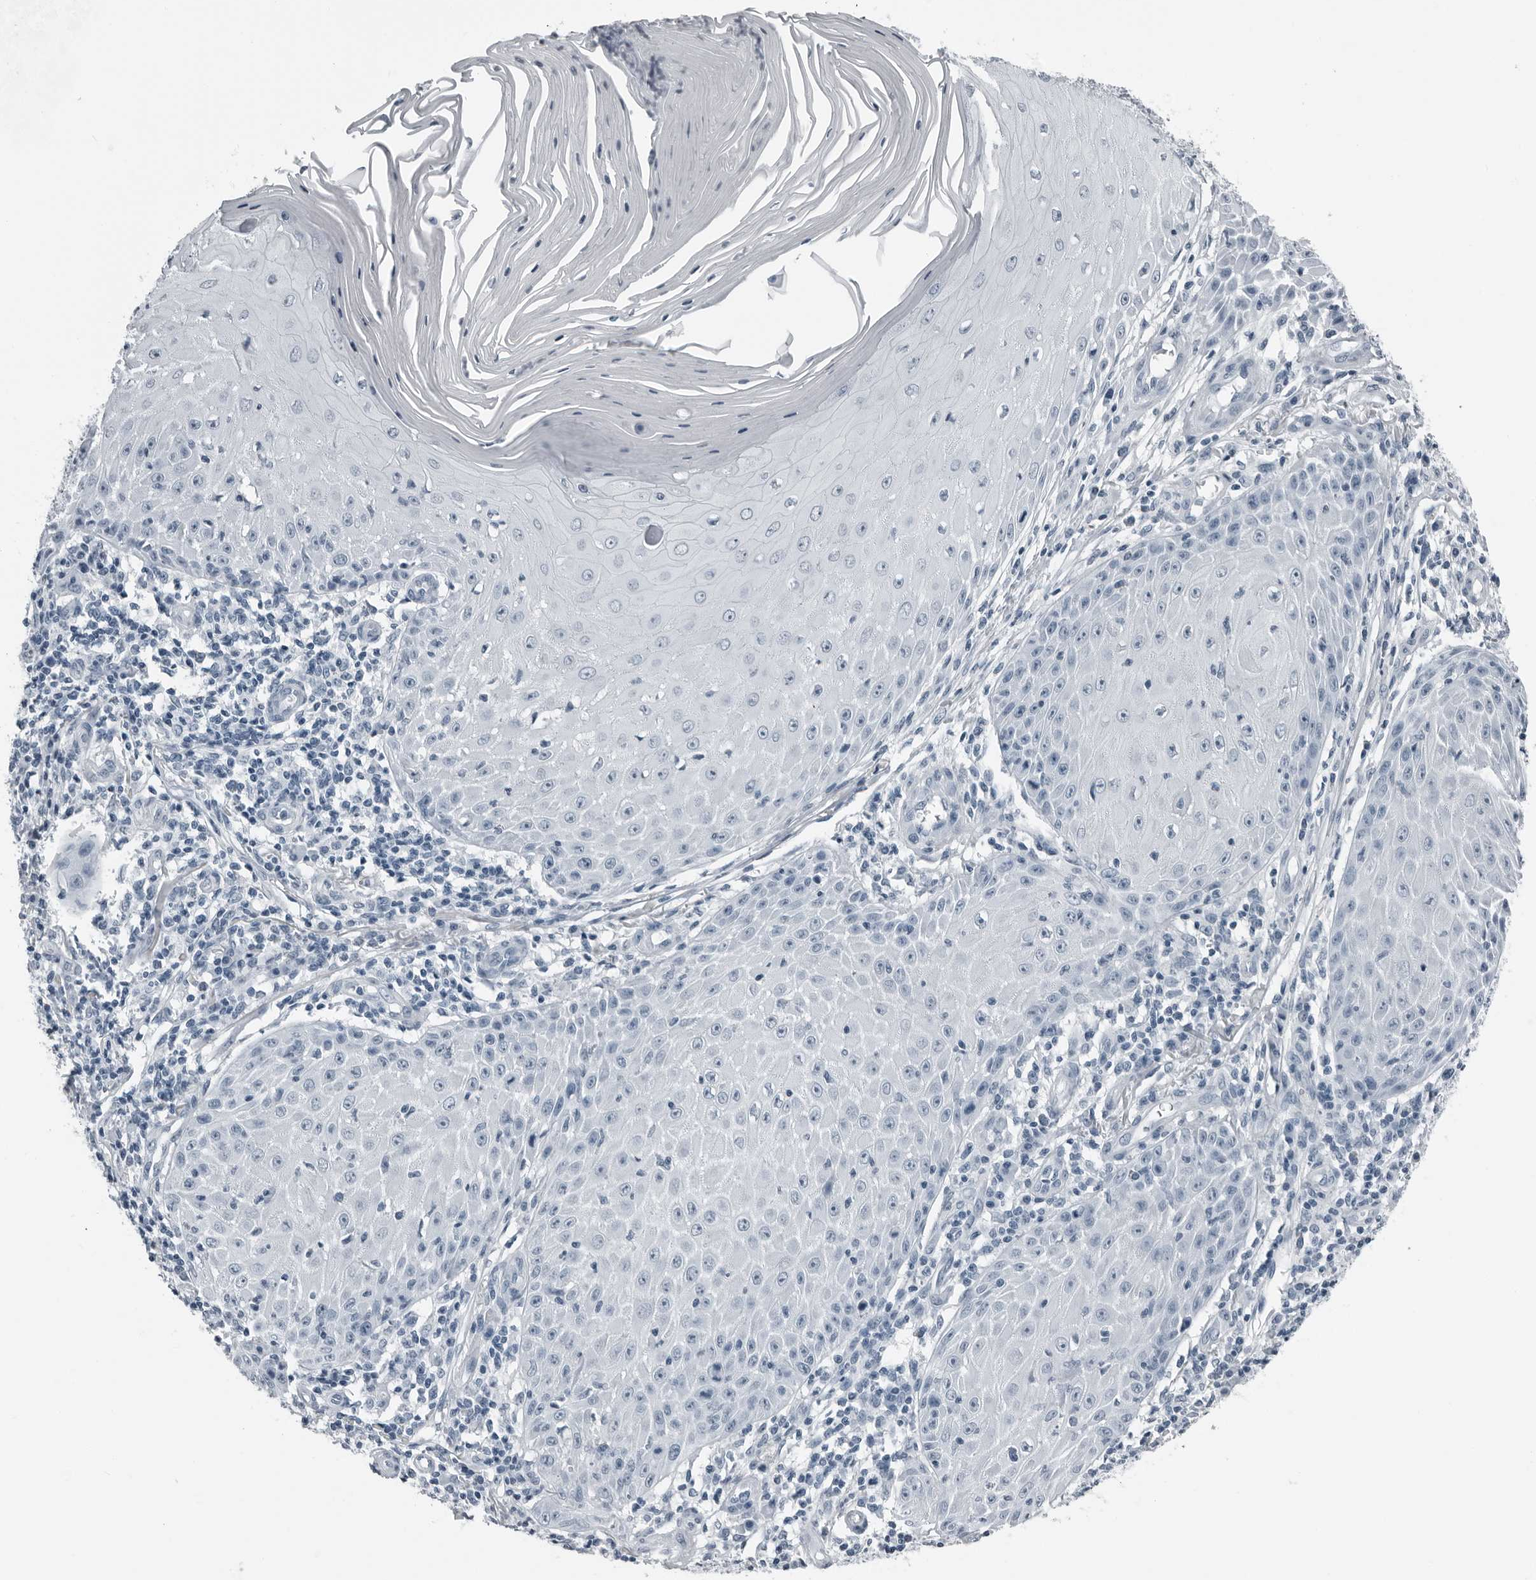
{"staining": {"intensity": "negative", "quantity": "none", "location": "none"}, "tissue": "skin cancer", "cell_type": "Tumor cells", "image_type": "cancer", "snomed": [{"axis": "morphology", "description": "Squamous cell carcinoma, NOS"}, {"axis": "topography", "description": "Skin"}], "caption": "Human skin cancer (squamous cell carcinoma) stained for a protein using immunohistochemistry displays no positivity in tumor cells.", "gene": "PRSS1", "patient": {"sex": "female", "age": 73}}